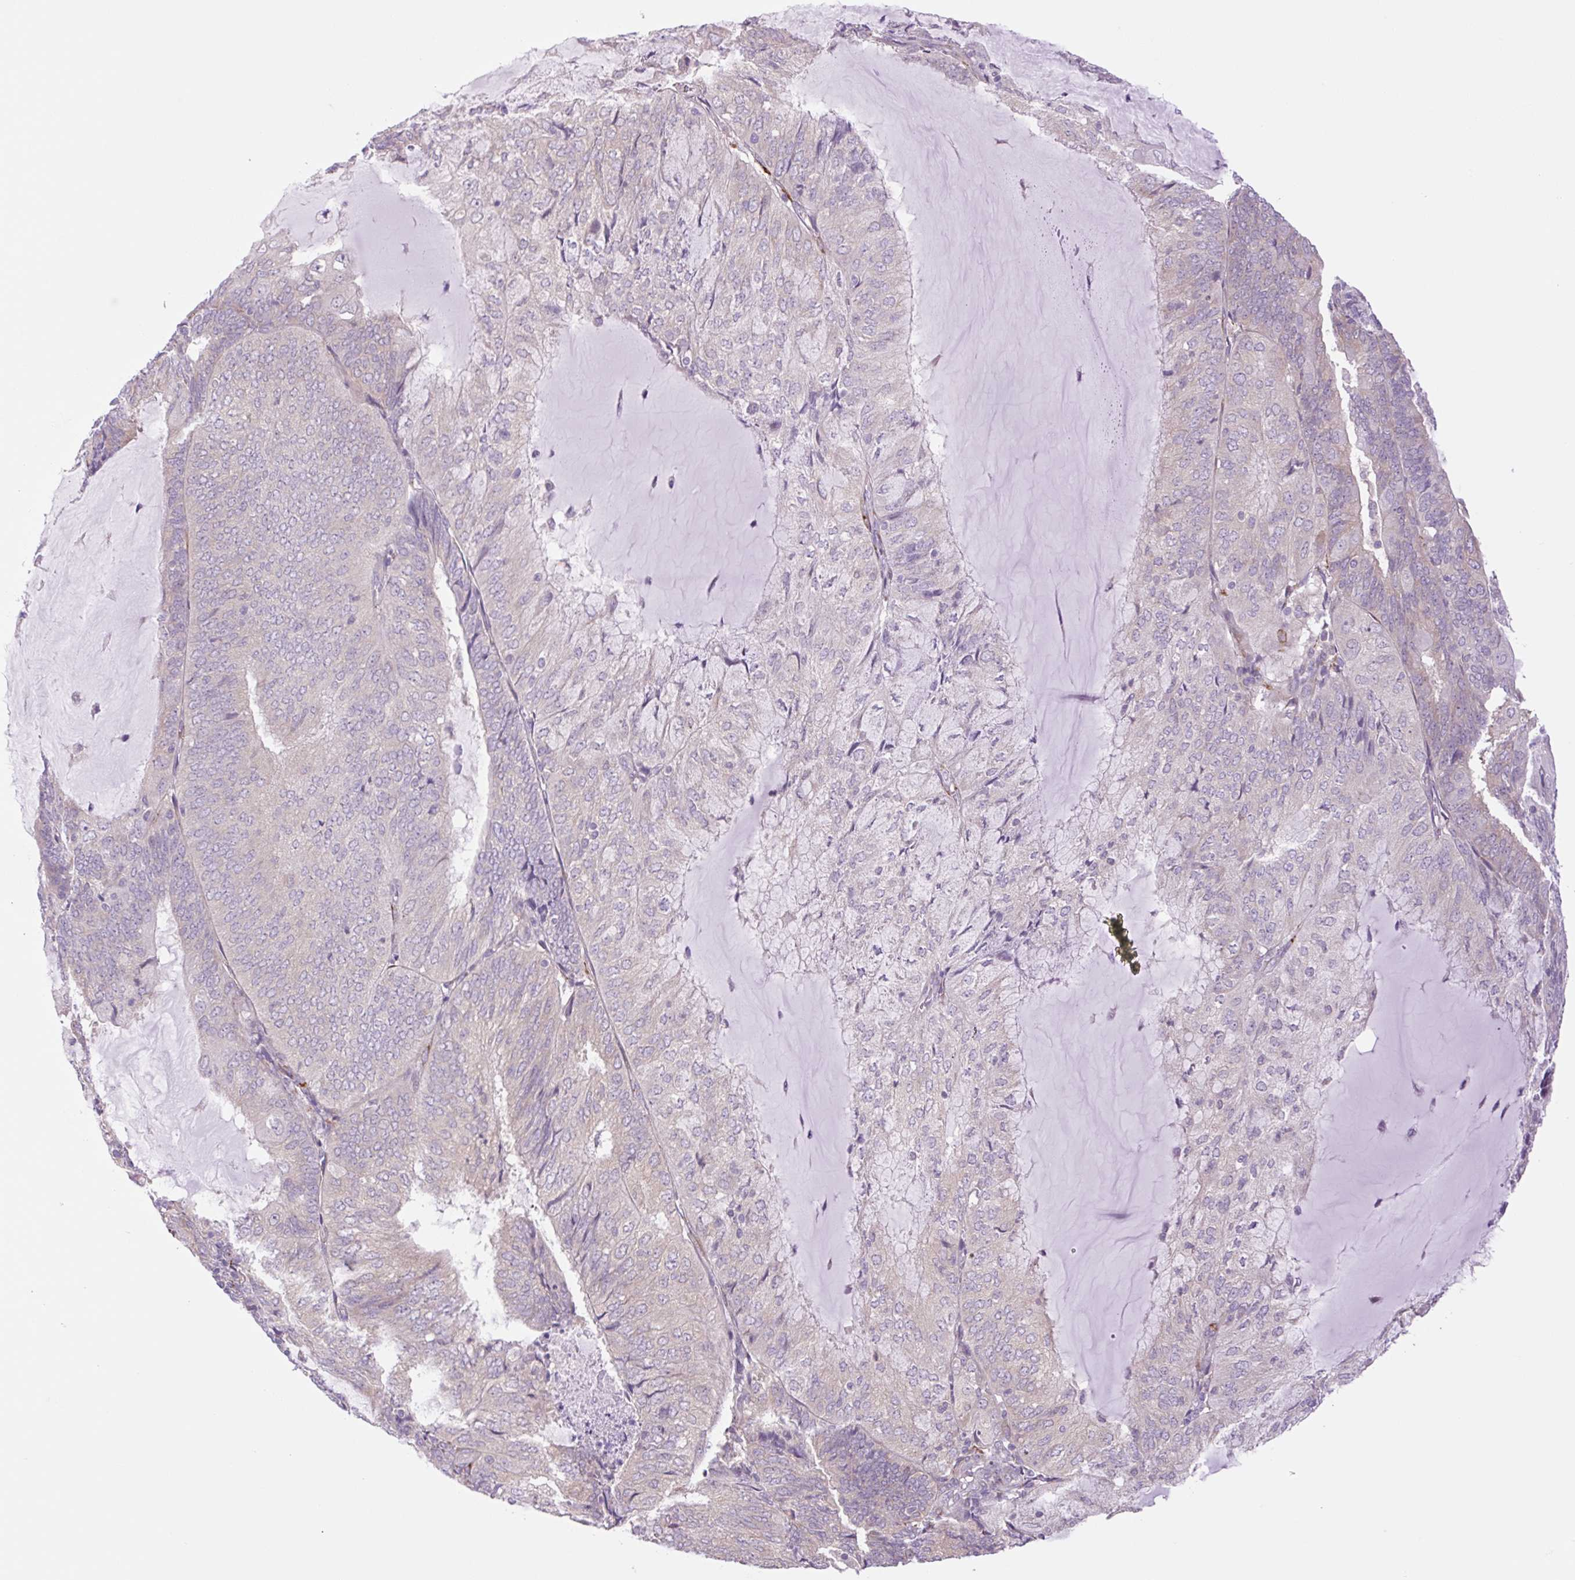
{"staining": {"intensity": "weak", "quantity": "<25%", "location": "cytoplasmic/membranous"}, "tissue": "endometrial cancer", "cell_type": "Tumor cells", "image_type": "cancer", "snomed": [{"axis": "morphology", "description": "Adenocarcinoma, NOS"}, {"axis": "topography", "description": "Endometrium"}], "caption": "Immunohistochemical staining of endometrial adenocarcinoma reveals no significant staining in tumor cells.", "gene": "COL5A1", "patient": {"sex": "female", "age": 81}}